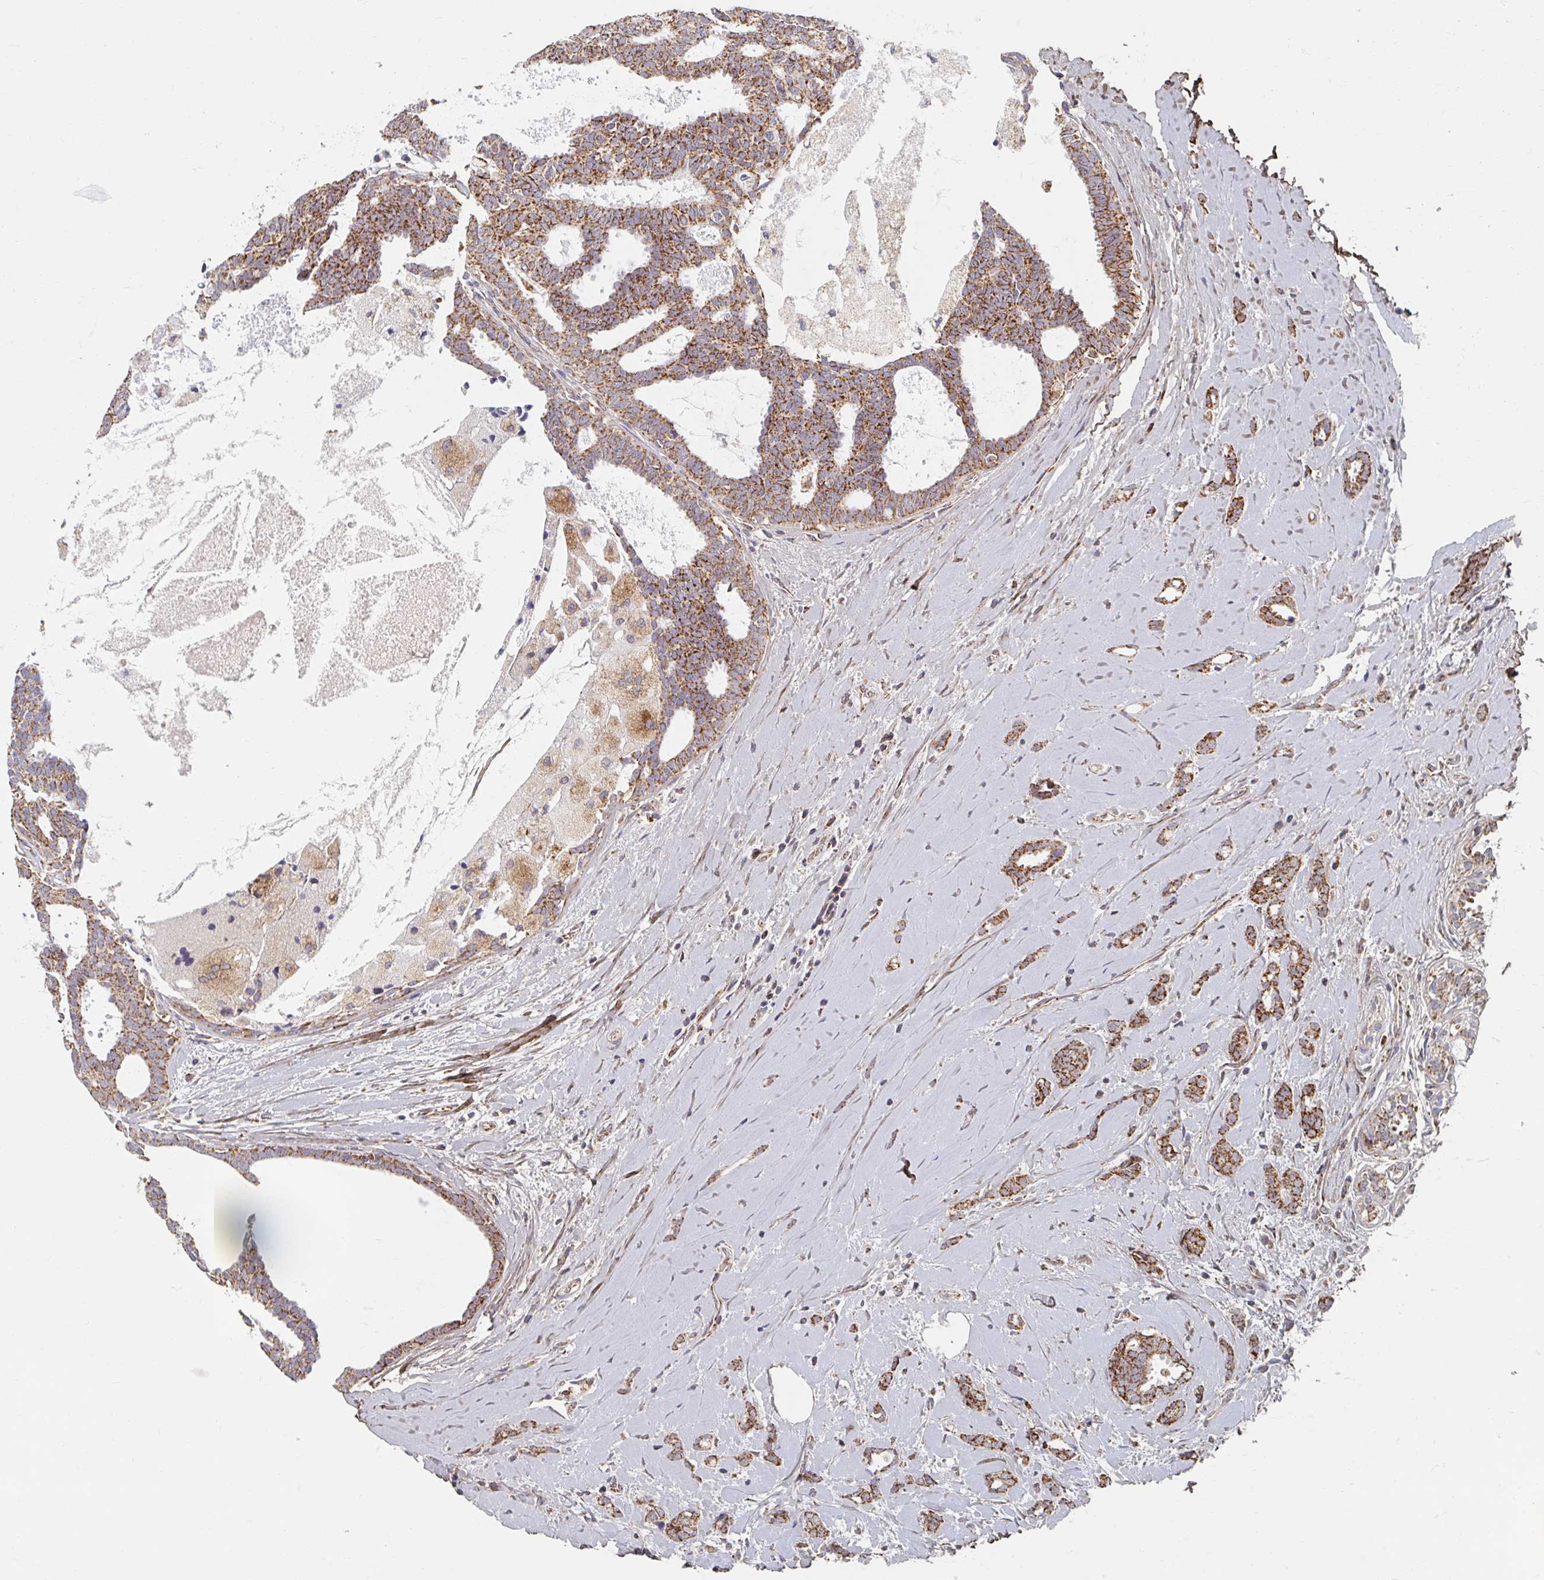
{"staining": {"intensity": "moderate", "quantity": ">75%", "location": "cytoplasmic/membranous"}, "tissue": "breast cancer", "cell_type": "Tumor cells", "image_type": "cancer", "snomed": [{"axis": "morphology", "description": "Intraductal carcinoma, in situ"}, {"axis": "morphology", "description": "Duct carcinoma"}, {"axis": "morphology", "description": "Lobular carcinoma, in situ"}, {"axis": "topography", "description": "Breast"}], "caption": "Approximately >75% of tumor cells in human breast cancer demonstrate moderate cytoplasmic/membranous protein positivity as visualized by brown immunohistochemical staining.", "gene": "MAVS", "patient": {"sex": "female", "age": 44}}